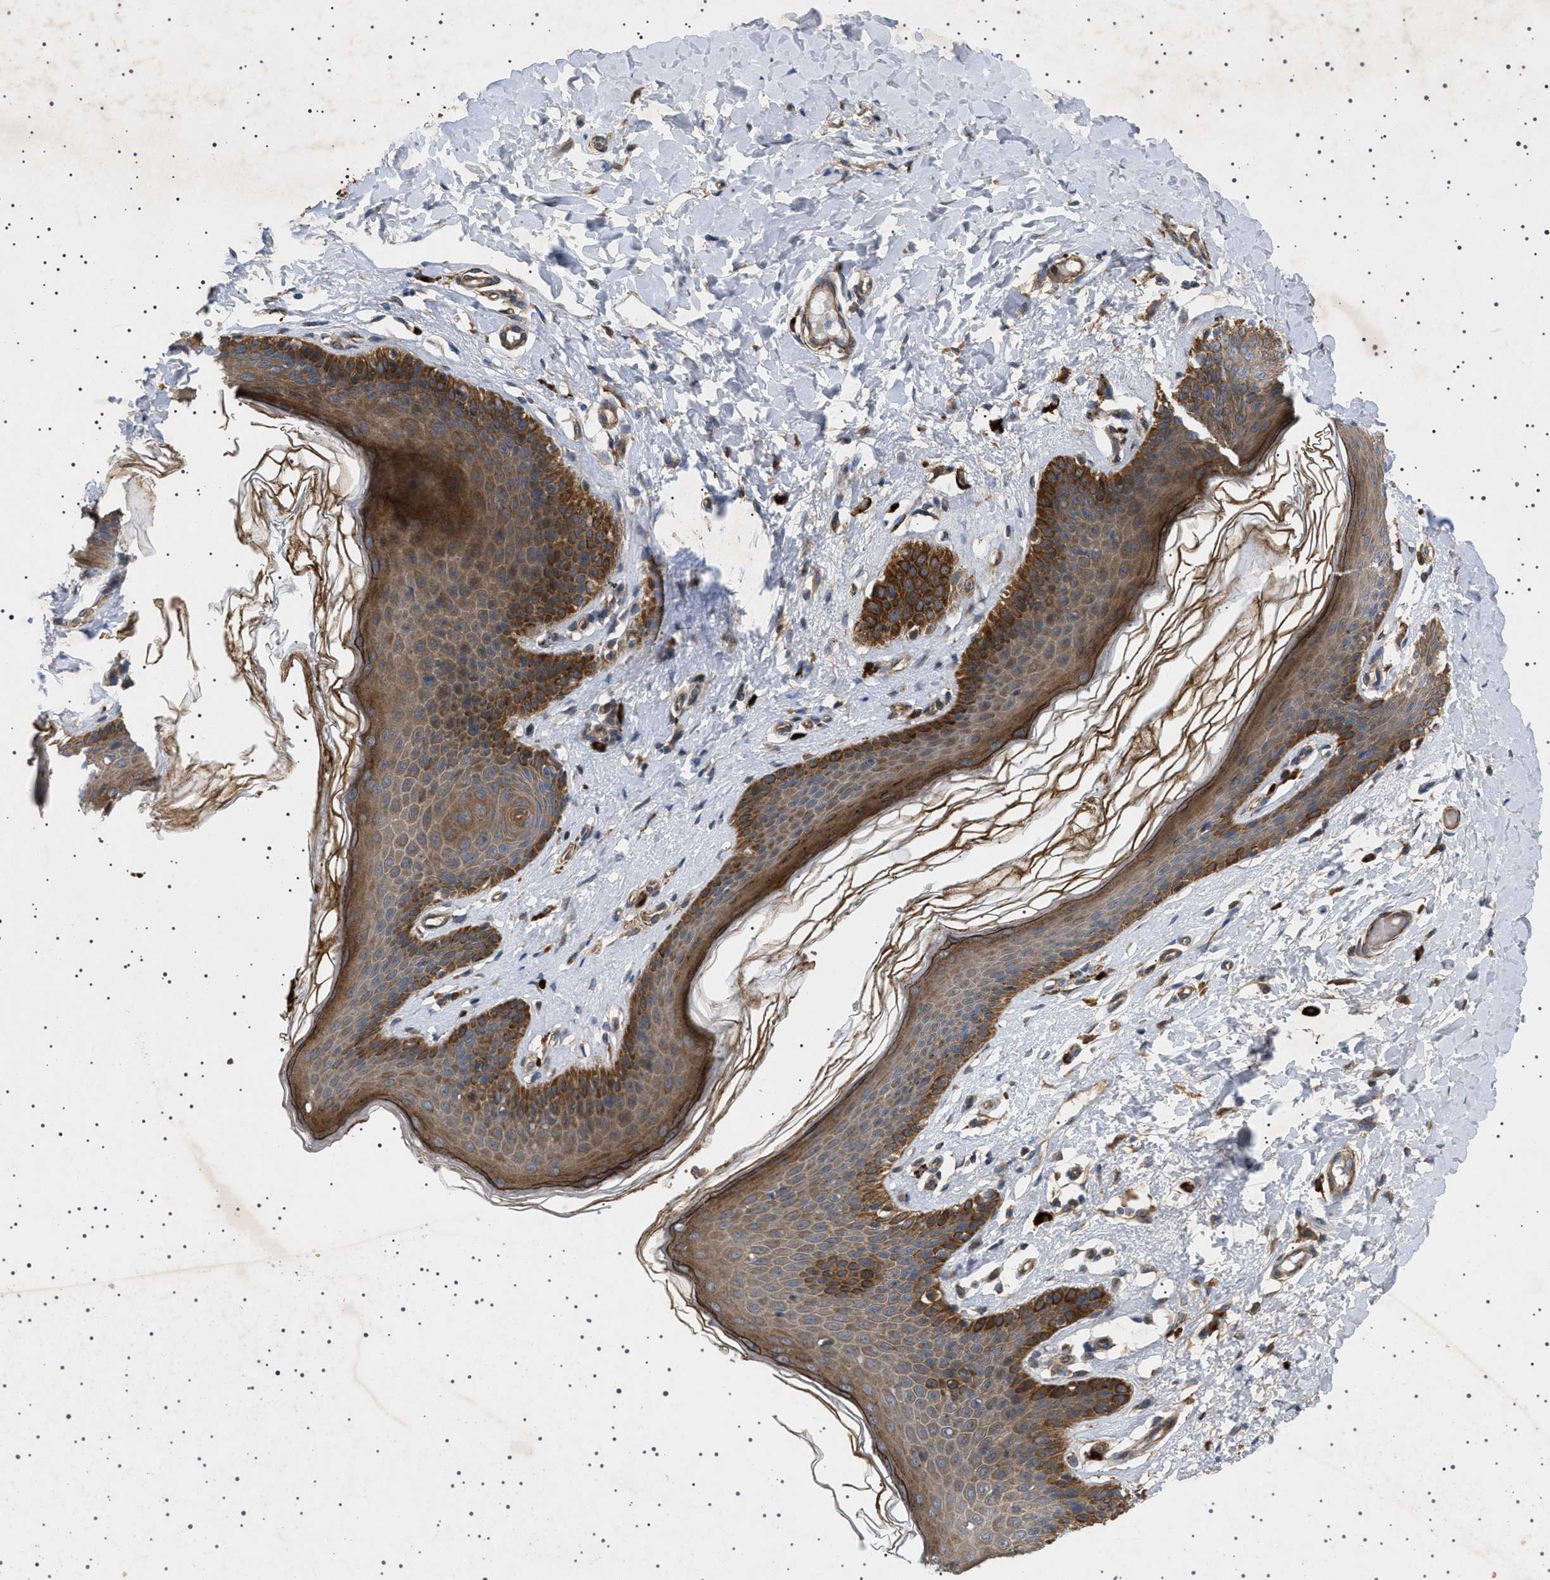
{"staining": {"intensity": "strong", "quantity": ">75%", "location": "cytoplasmic/membranous"}, "tissue": "skin", "cell_type": "Epidermal cells", "image_type": "normal", "snomed": [{"axis": "morphology", "description": "Normal tissue, NOS"}, {"axis": "topography", "description": "Vulva"}], "caption": "Strong cytoplasmic/membranous staining is identified in about >75% of epidermal cells in benign skin. The protein of interest is stained brown, and the nuclei are stained in blue (DAB (3,3'-diaminobenzidine) IHC with brightfield microscopy, high magnification).", "gene": "CCDC186", "patient": {"sex": "female", "age": 66}}